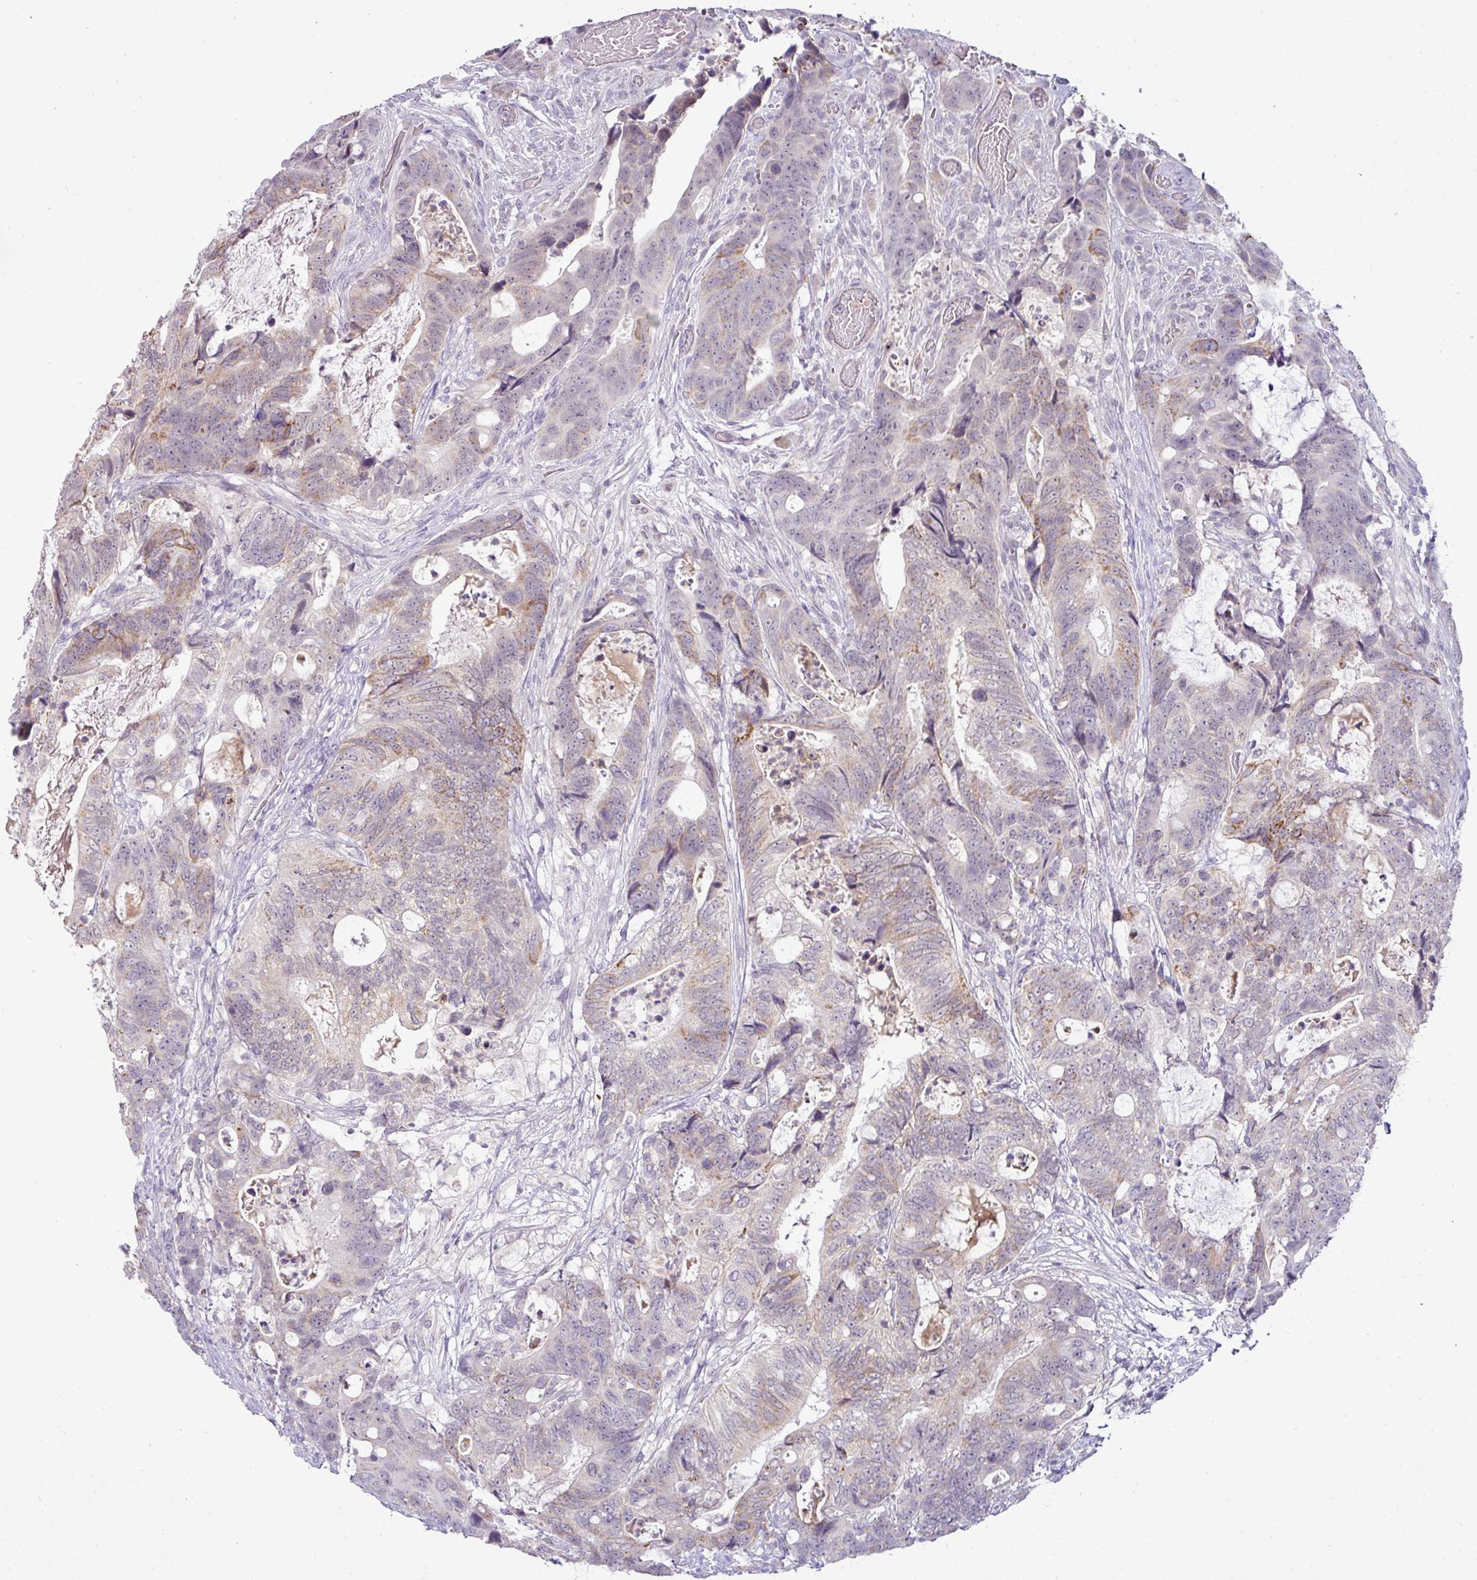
{"staining": {"intensity": "weak", "quantity": "<25%", "location": "cytoplasmic/membranous"}, "tissue": "colorectal cancer", "cell_type": "Tumor cells", "image_type": "cancer", "snomed": [{"axis": "morphology", "description": "Adenocarcinoma, NOS"}, {"axis": "topography", "description": "Colon"}], "caption": "A histopathology image of human colorectal adenocarcinoma is negative for staining in tumor cells.", "gene": "HBEGF", "patient": {"sex": "female", "age": 82}}